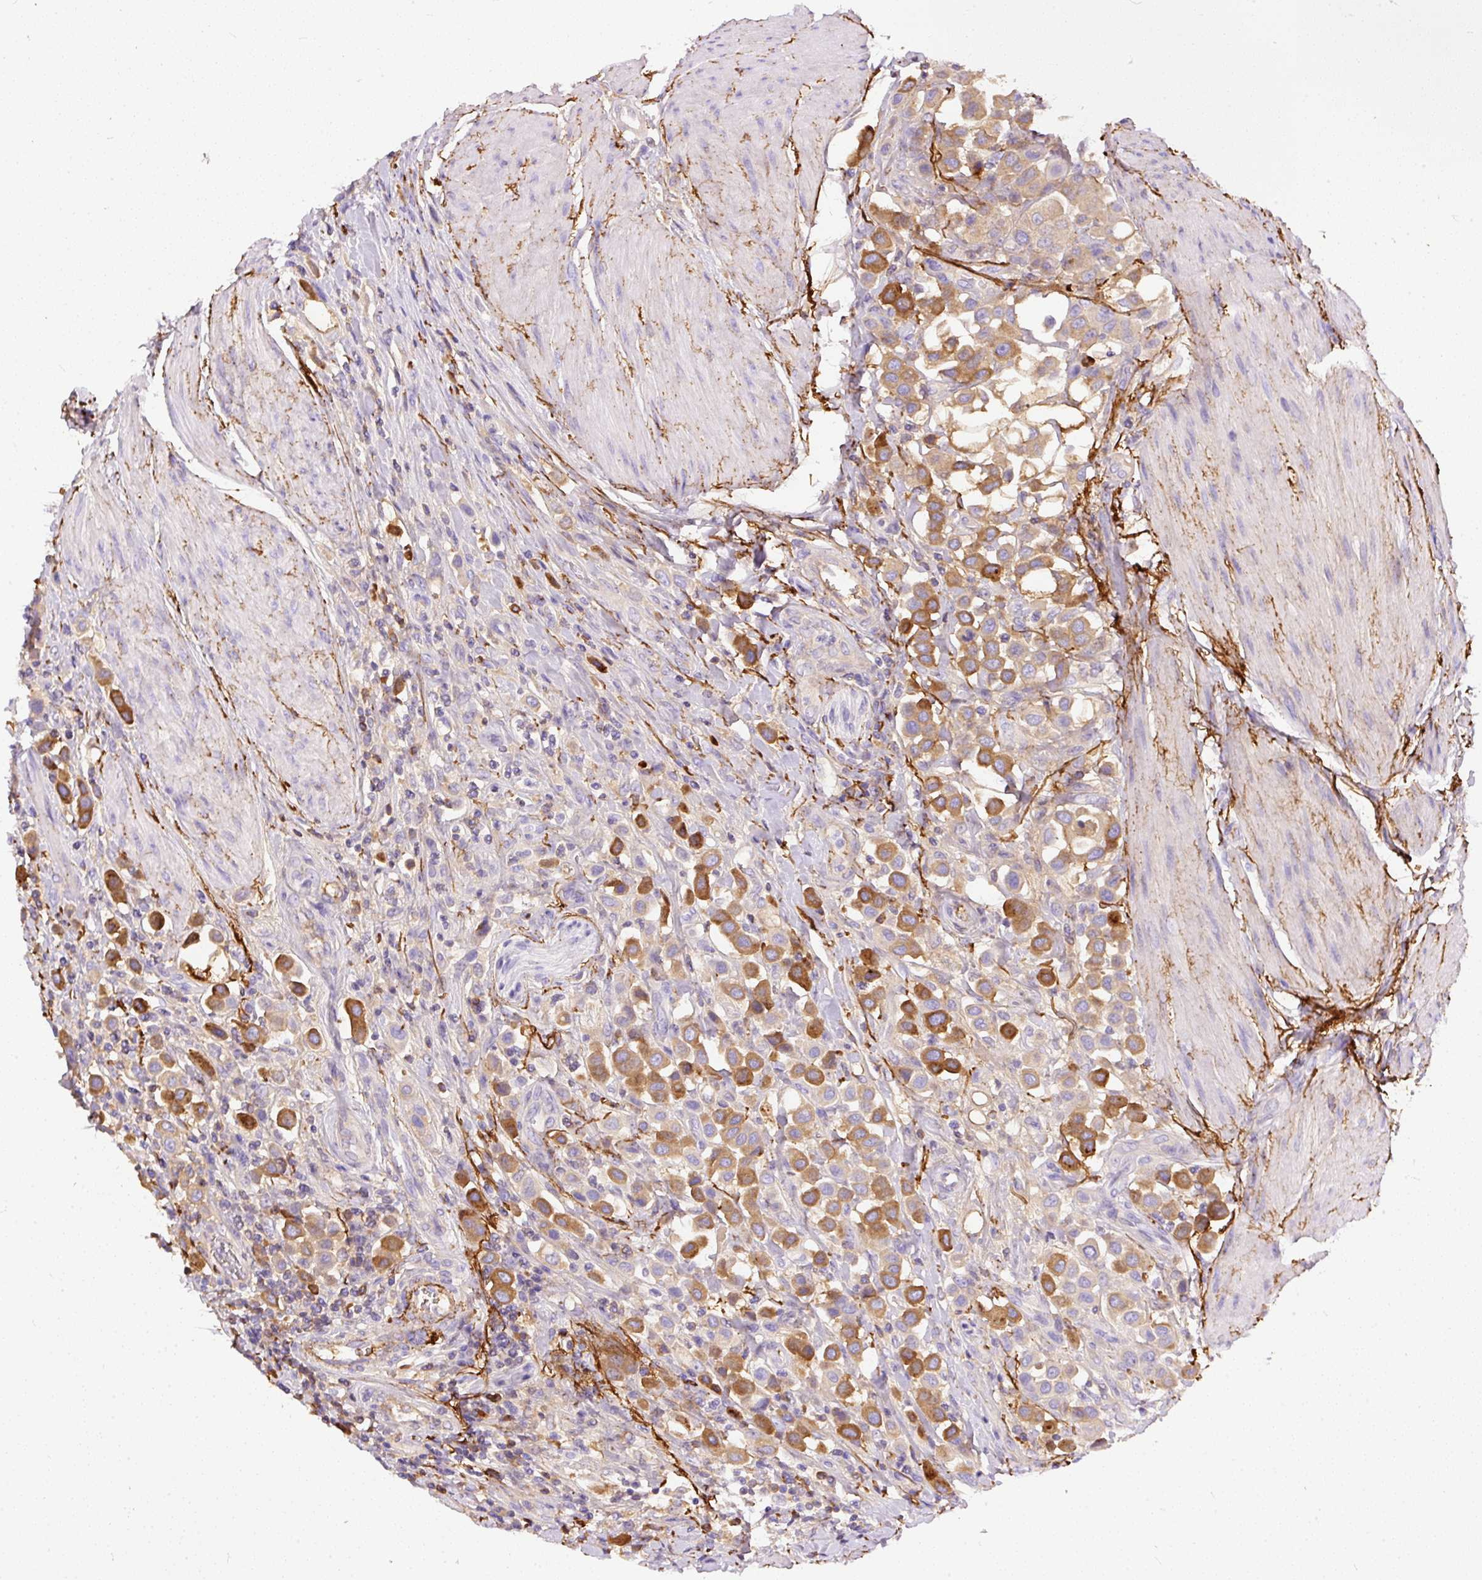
{"staining": {"intensity": "moderate", "quantity": "25%-75%", "location": "cytoplasmic/membranous"}, "tissue": "urothelial cancer", "cell_type": "Tumor cells", "image_type": "cancer", "snomed": [{"axis": "morphology", "description": "Urothelial carcinoma, High grade"}, {"axis": "topography", "description": "Urinary bladder"}], "caption": "Urothelial cancer stained for a protein (brown) displays moderate cytoplasmic/membranous positive expression in about 25%-75% of tumor cells.", "gene": "APCS", "patient": {"sex": "male", "age": 50}}